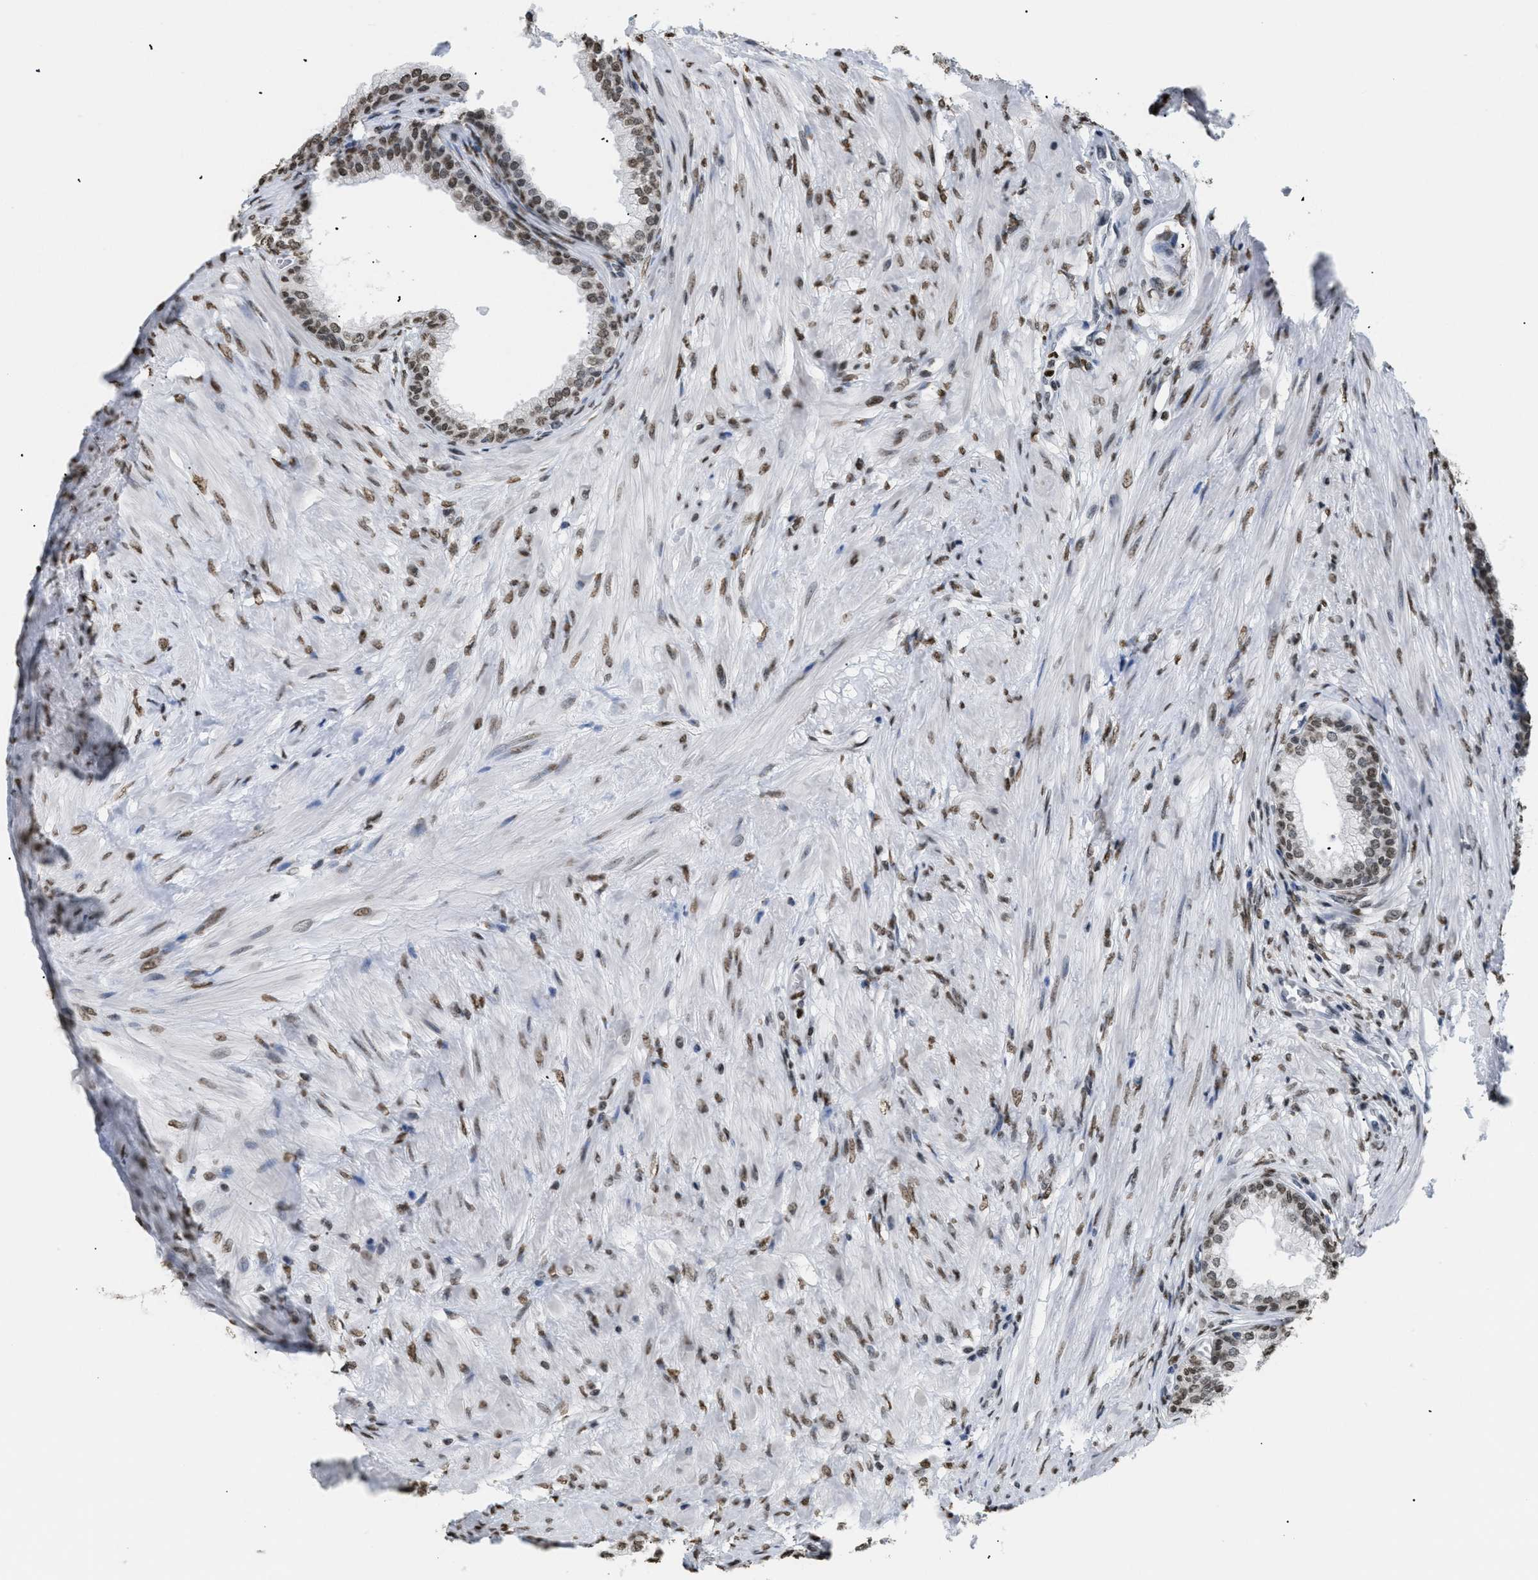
{"staining": {"intensity": "moderate", "quantity": ">75%", "location": "nuclear"}, "tissue": "prostate", "cell_type": "Glandular cells", "image_type": "normal", "snomed": [{"axis": "morphology", "description": "Normal tissue, NOS"}, {"axis": "morphology", "description": "Urothelial carcinoma, Low grade"}, {"axis": "topography", "description": "Urinary bladder"}, {"axis": "topography", "description": "Prostate"}], "caption": "Prostate was stained to show a protein in brown. There is medium levels of moderate nuclear expression in approximately >75% of glandular cells. (DAB = brown stain, brightfield microscopy at high magnification).", "gene": "HMGN2", "patient": {"sex": "male", "age": 60}}